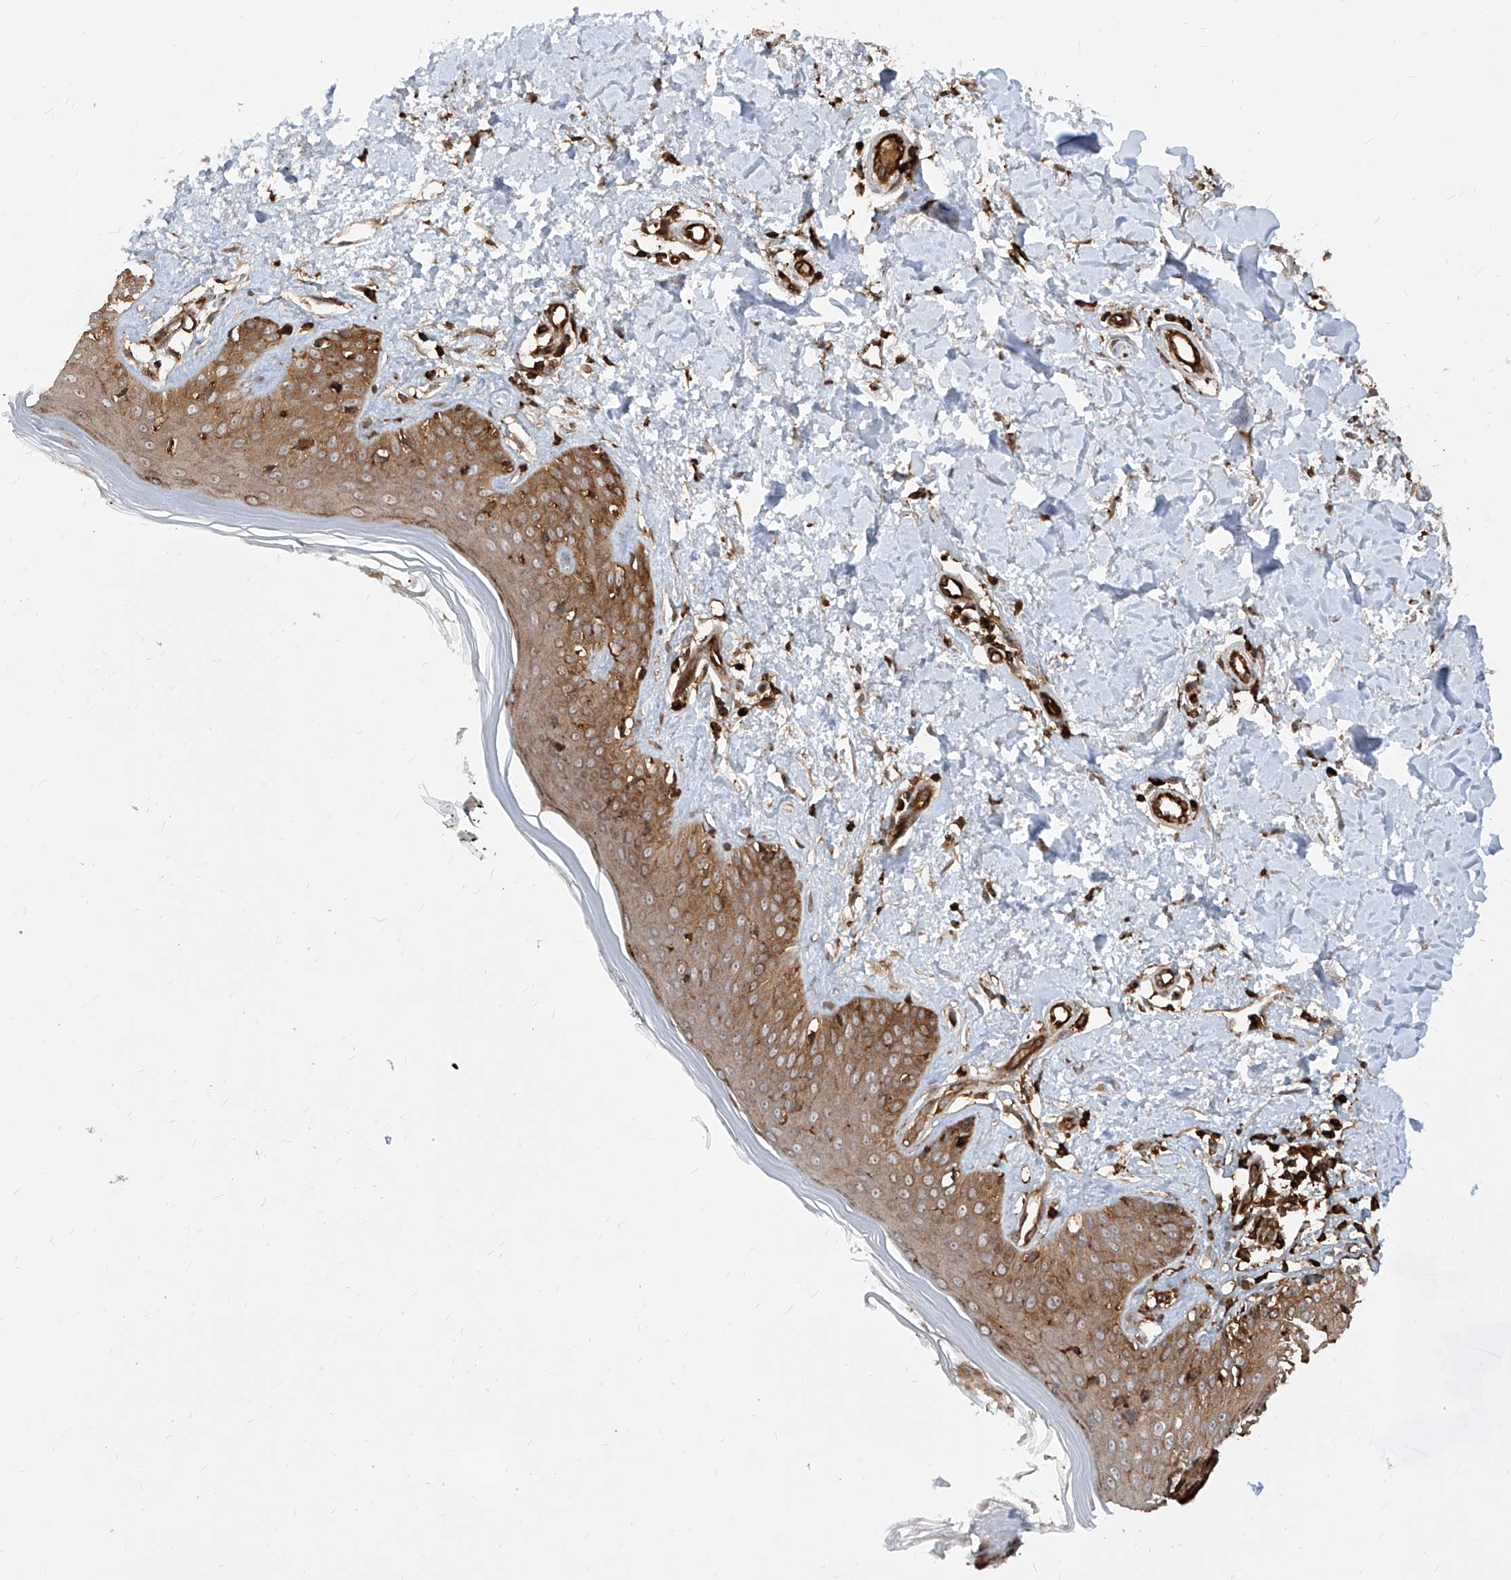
{"staining": {"intensity": "moderate", "quantity": ">75%", "location": "cytoplasmic/membranous"}, "tissue": "skin", "cell_type": "Fibroblasts", "image_type": "normal", "snomed": [{"axis": "morphology", "description": "Normal tissue, NOS"}, {"axis": "topography", "description": "Skin"}], "caption": "Protein staining of unremarkable skin displays moderate cytoplasmic/membranous positivity in approximately >75% of fibroblasts. Using DAB (3,3'-diaminobenzidine) (brown) and hematoxylin (blue) stains, captured at high magnification using brightfield microscopy.", "gene": "MAGED2", "patient": {"sex": "female", "age": 64}}